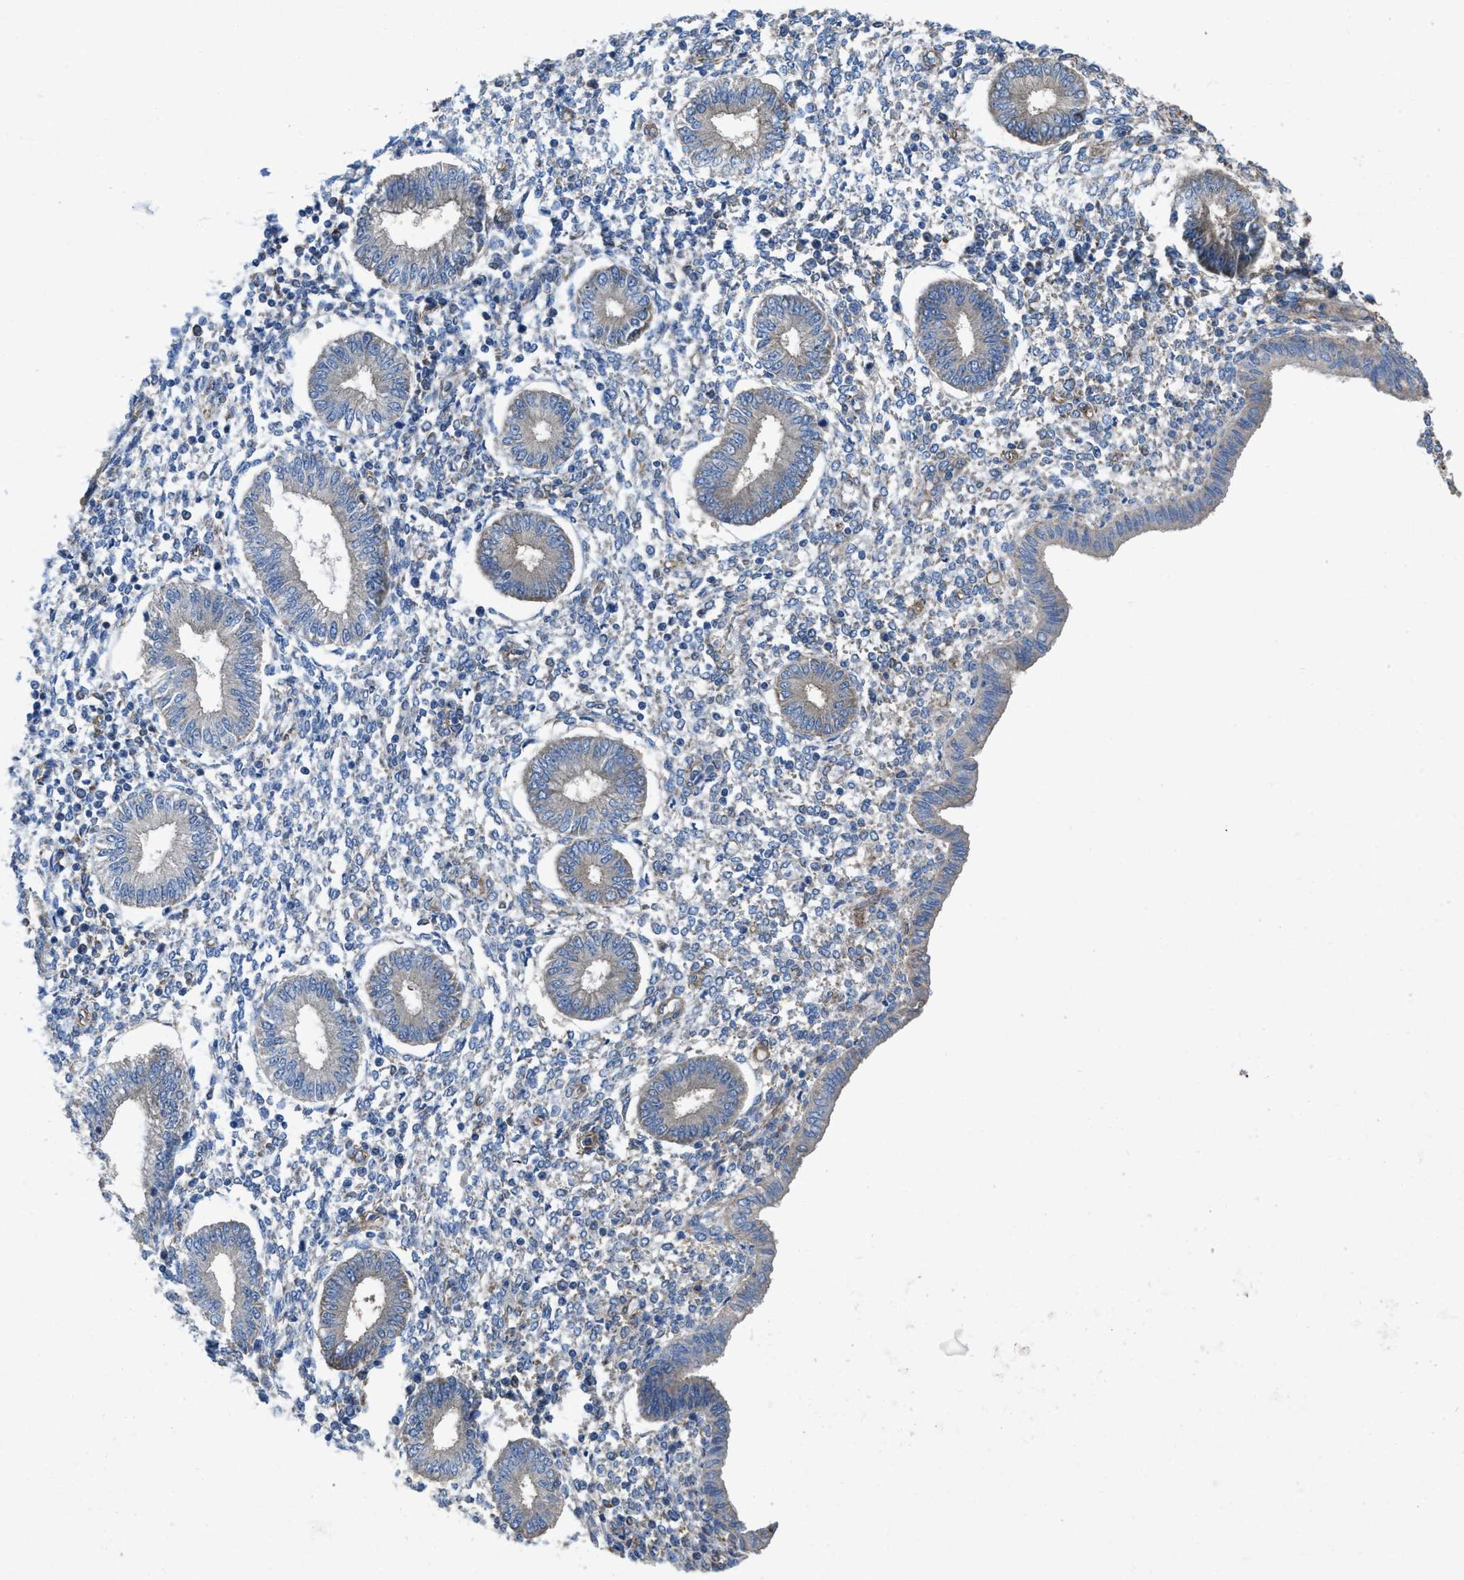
{"staining": {"intensity": "negative", "quantity": "none", "location": "none"}, "tissue": "endometrium", "cell_type": "Cells in endometrial stroma", "image_type": "normal", "snomed": [{"axis": "morphology", "description": "Normal tissue, NOS"}, {"axis": "topography", "description": "Endometrium"}], "caption": "Image shows no protein staining in cells in endometrial stroma of unremarkable endometrium.", "gene": "DOLPP1", "patient": {"sex": "female", "age": 50}}